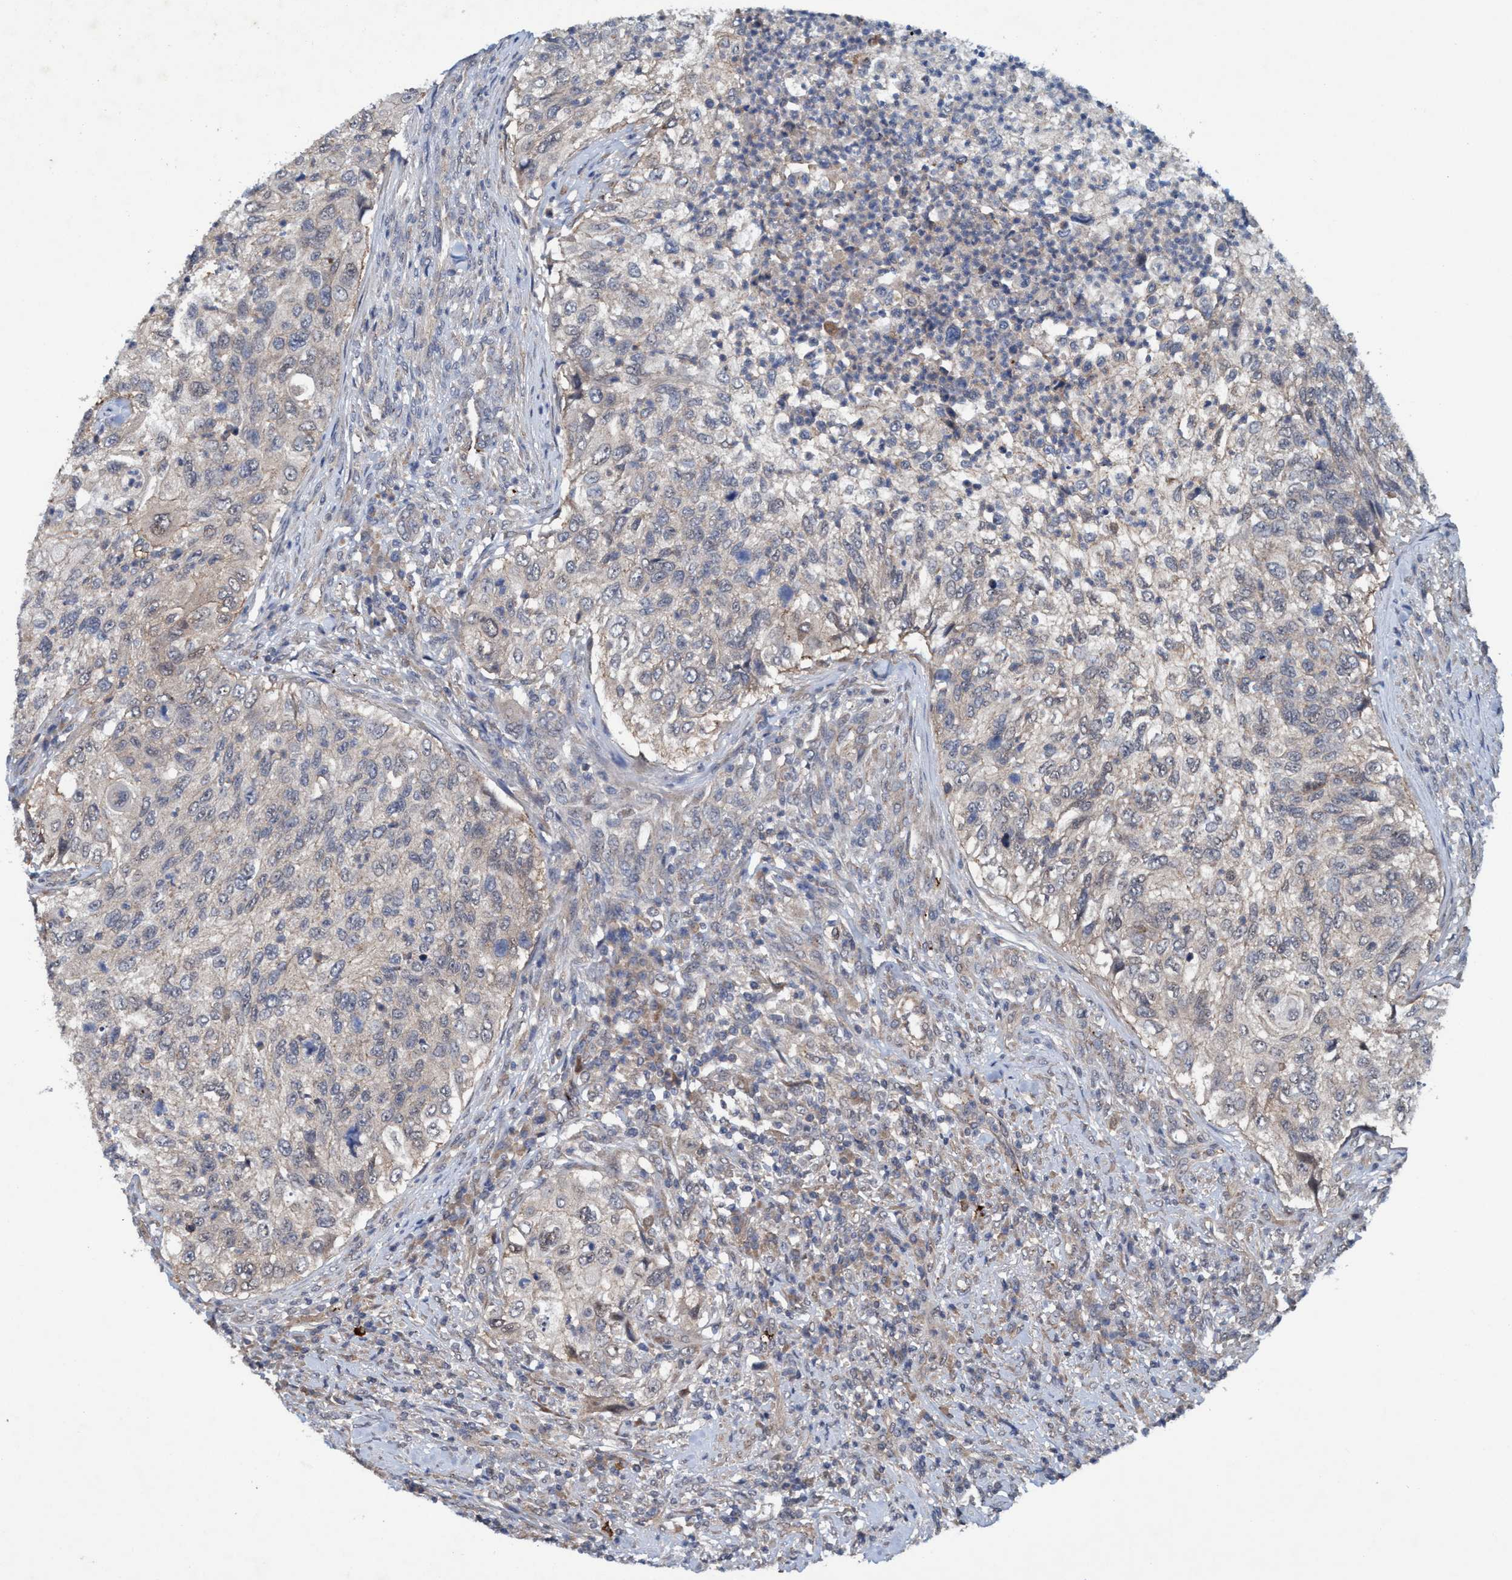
{"staining": {"intensity": "negative", "quantity": "none", "location": "none"}, "tissue": "urothelial cancer", "cell_type": "Tumor cells", "image_type": "cancer", "snomed": [{"axis": "morphology", "description": "Urothelial carcinoma, High grade"}, {"axis": "topography", "description": "Urinary bladder"}], "caption": "There is no significant staining in tumor cells of high-grade urothelial carcinoma.", "gene": "TRIM65", "patient": {"sex": "female", "age": 60}}